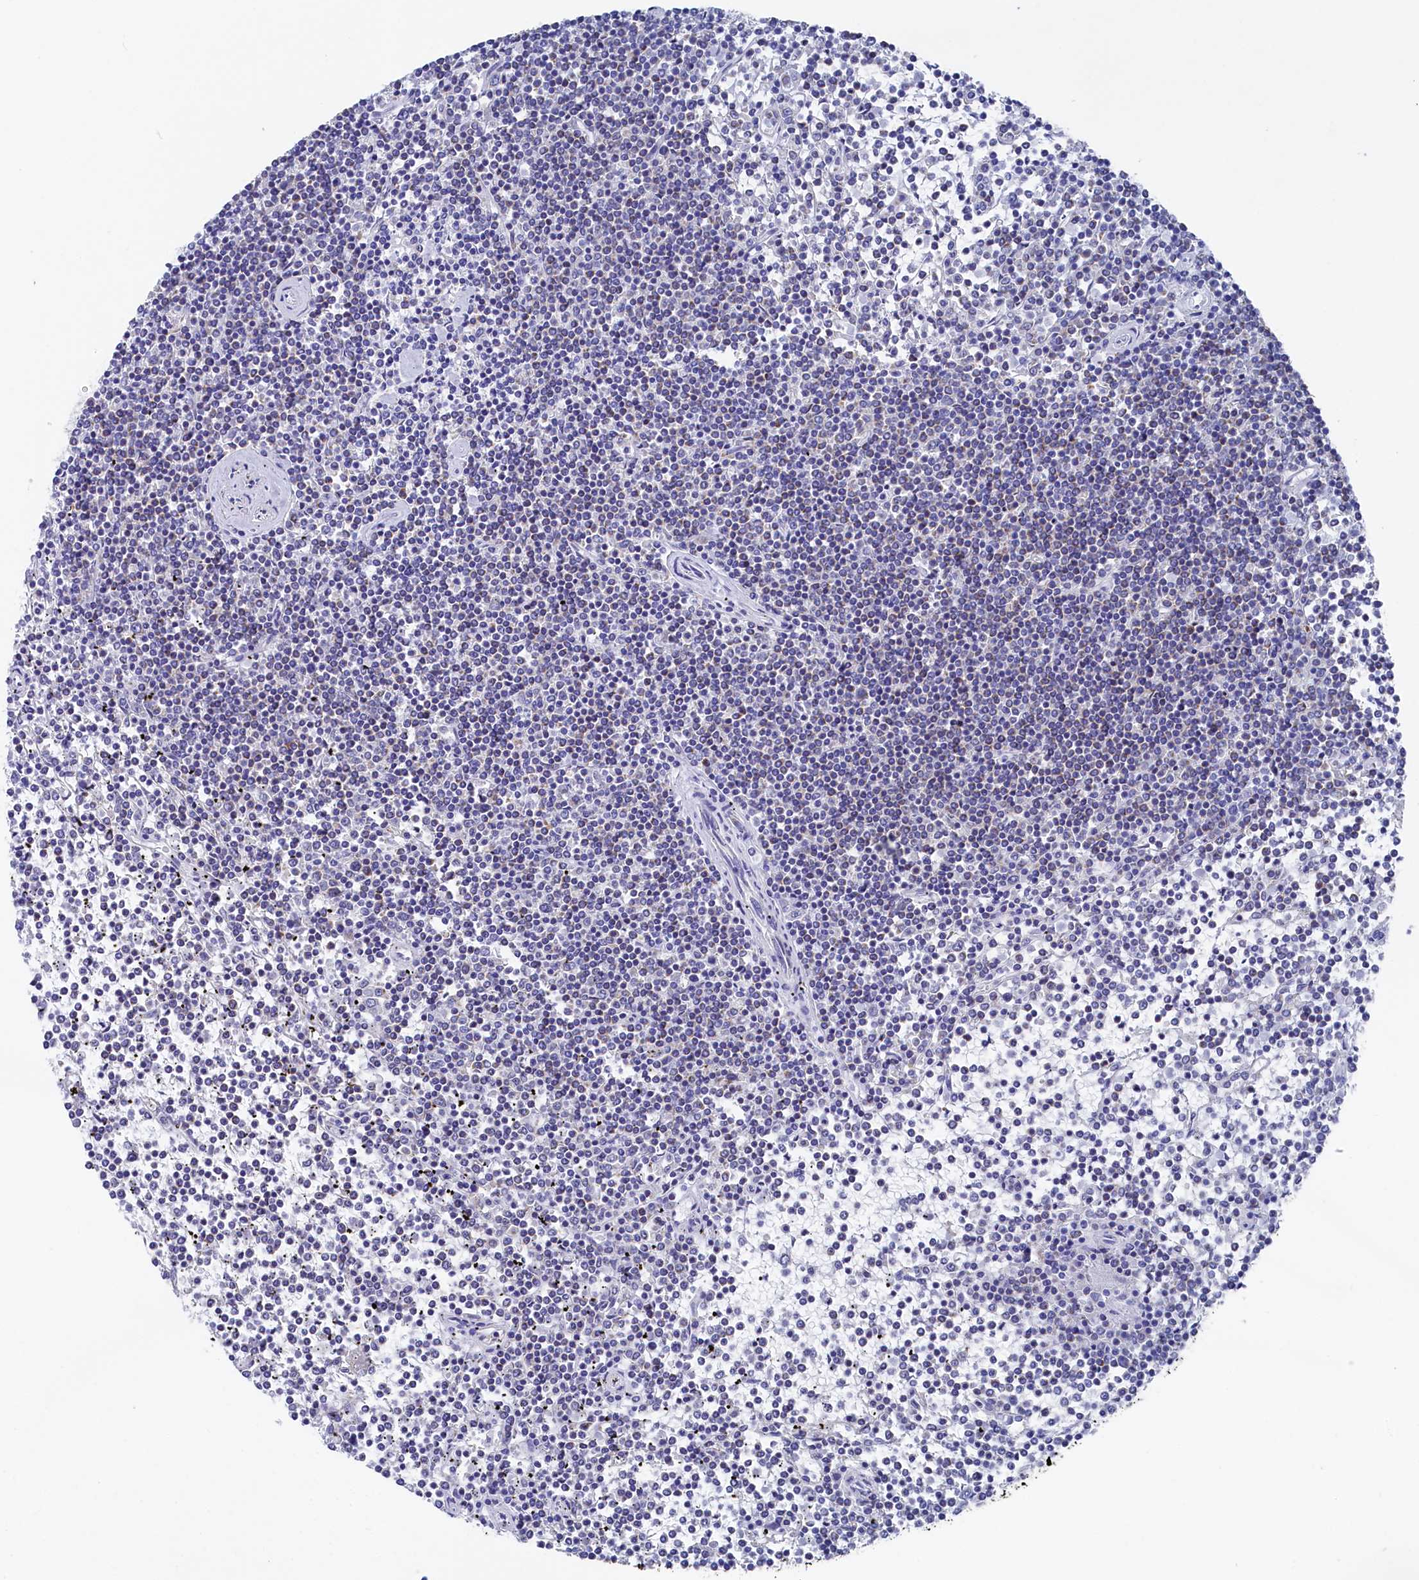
{"staining": {"intensity": "negative", "quantity": "none", "location": "none"}, "tissue": "lymphoma", "cell_type": "Tumor cells", "image_type": "cancer", "snomed": [{"axis": "morphology", "description": "Malignant lymphoma, non-Hodgkin's type, Low grade"}, {"axis": "topography", "description": "Spleen"}], "caption": "IHC photomicrograph of human lymphoma stained for a protein (brown), which exhibits no expression in tumor cells.", "gene": "MMAB", "patient": {"sex": "female", "age": 19}}